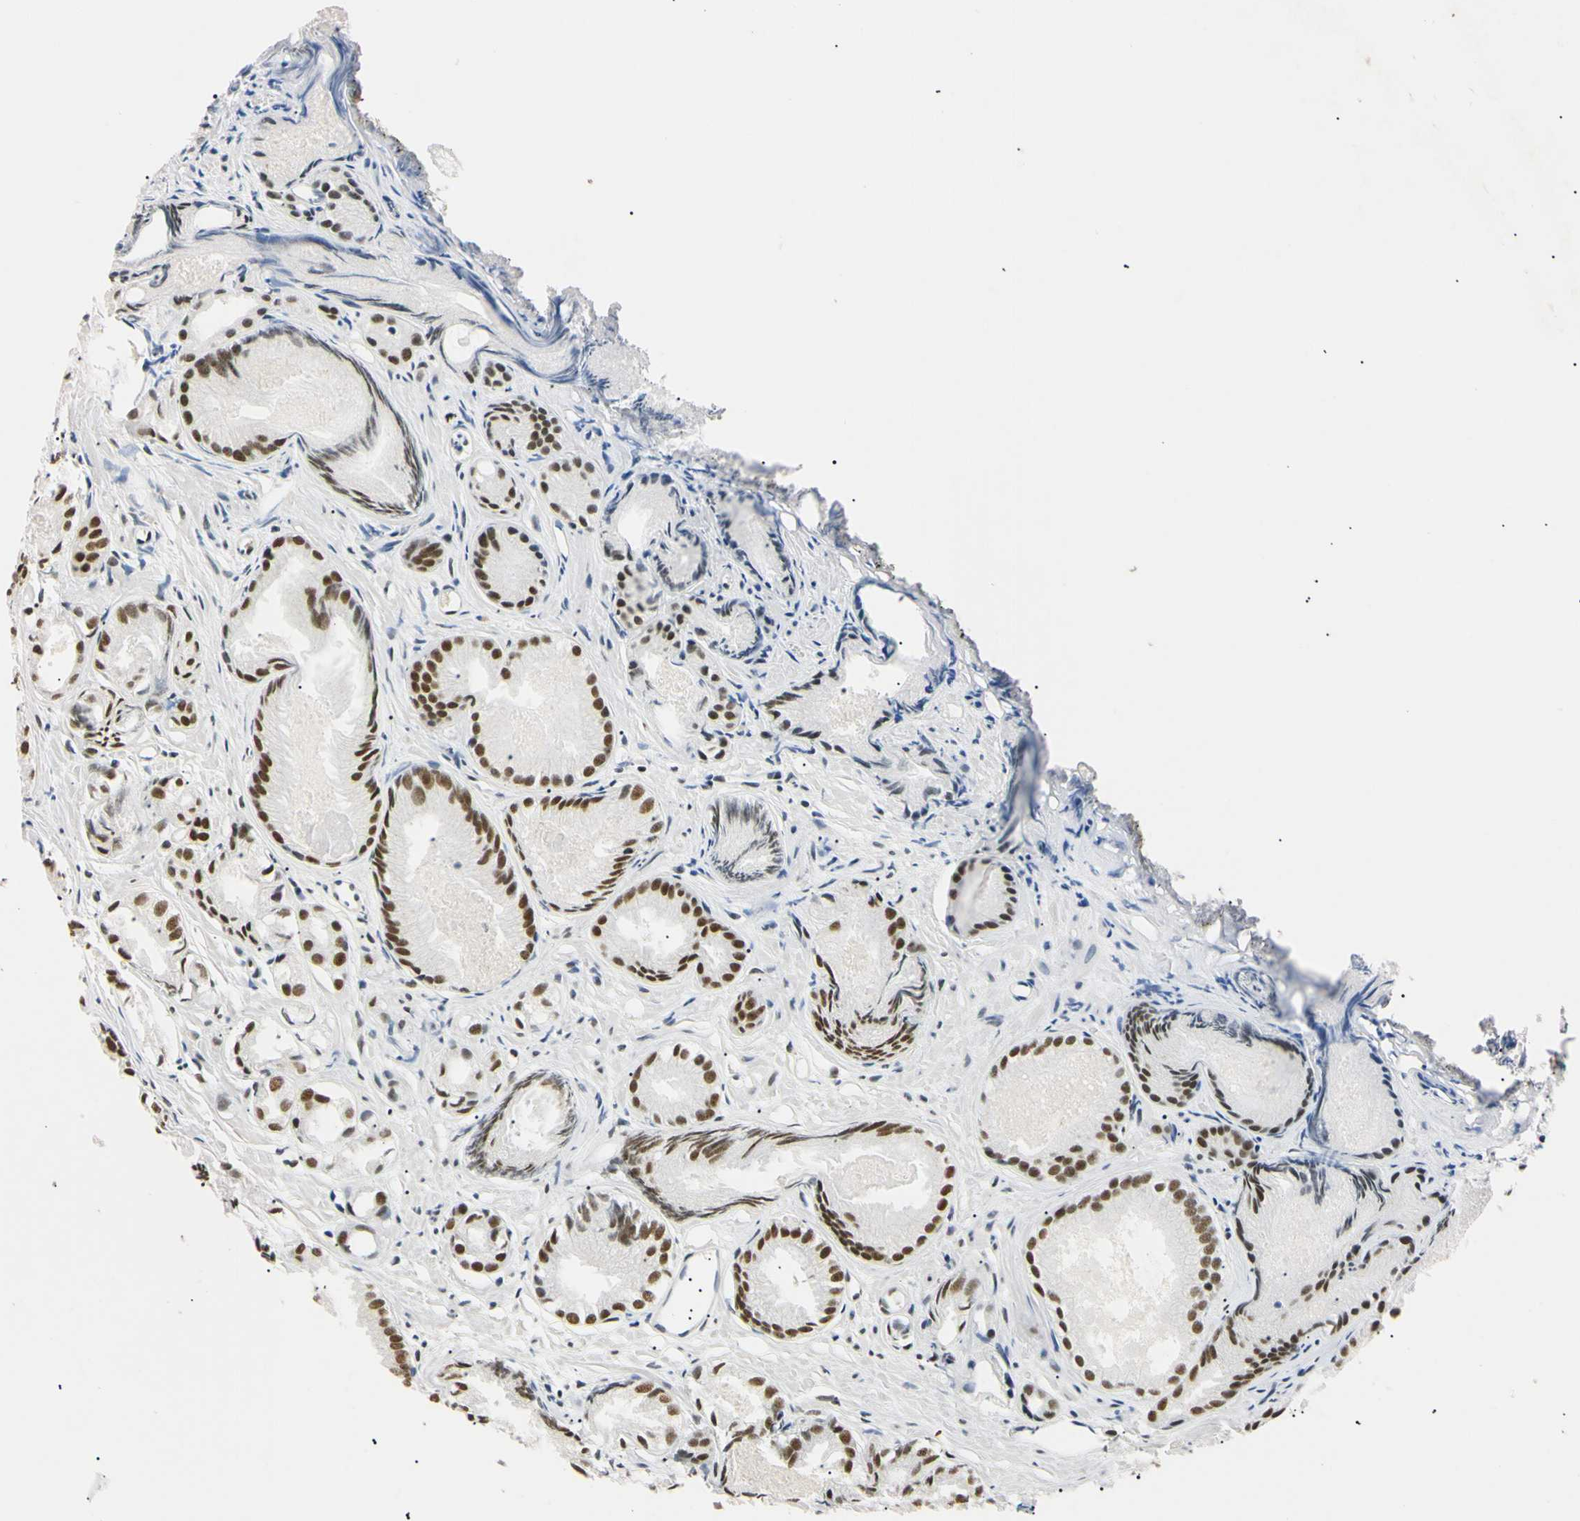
{"staining": {"intensity": "strong", "quantity": ">75%", "location": "nuclear"}, "tissue": "prostate cancer", "cell_type": "Tumor cells", "image_type": "cancer", "snomed": [{"axis": "morphology", "description": "Adenocarcinoma, Low grade"}, {"axis": "topography", "description": "Prostate"}], "caption": "This photomicrograph displays immunohistochemistry (IHC) staining of adenocarcinoma (low-grade) (prostate), with high strong nuclear expression in about >75% of tumor cells.", "gene": "SMARCA5", "patient": {"sex": "male", "age": 72}}